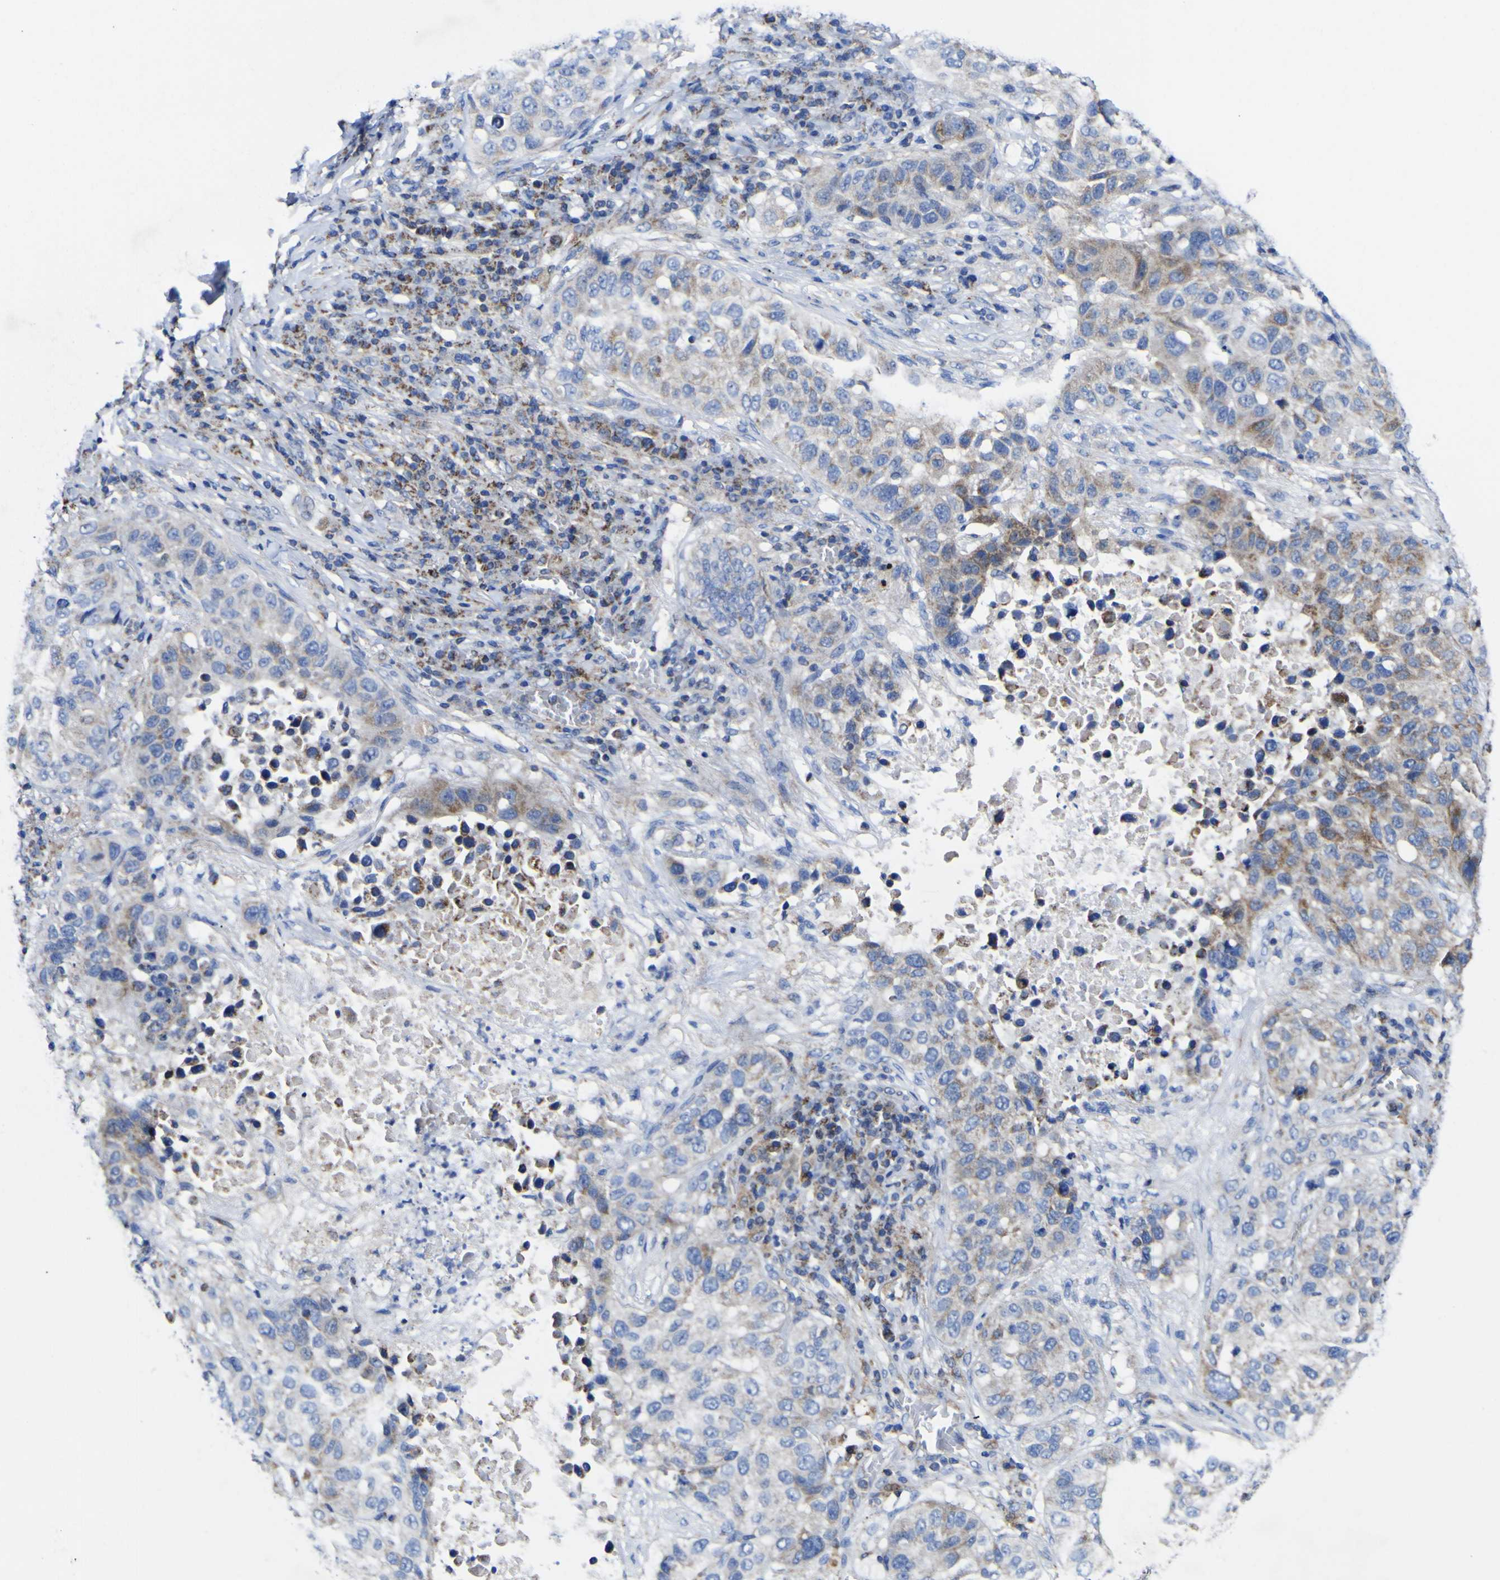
{"staining": {"intensity": "moderate", "quantity": ">75%", "location": "cytoplasmic/membranous"}, "tissue": "lung cancer", "cell_type": "Tumor cells", "image_type": "cancer", "snomed": [{"axis": "morphology", "description": "Squamous cell carcinoma, NOS"}, {"axis": "topography", "description": "Lung"}], "caption": "Immunohistochemical staining of squamous cell carcinoma (lung) demonstrates medium levels of moderate cytoplasmic/membranous expression in about >75% of tumor cells. The staining was performed using DAB, with brown indicating positive protein expression. Nuclei are stained blue with hematoxylin.", "gene": "CCDC90B", "patient": {"sex": "male", "age": 57}}